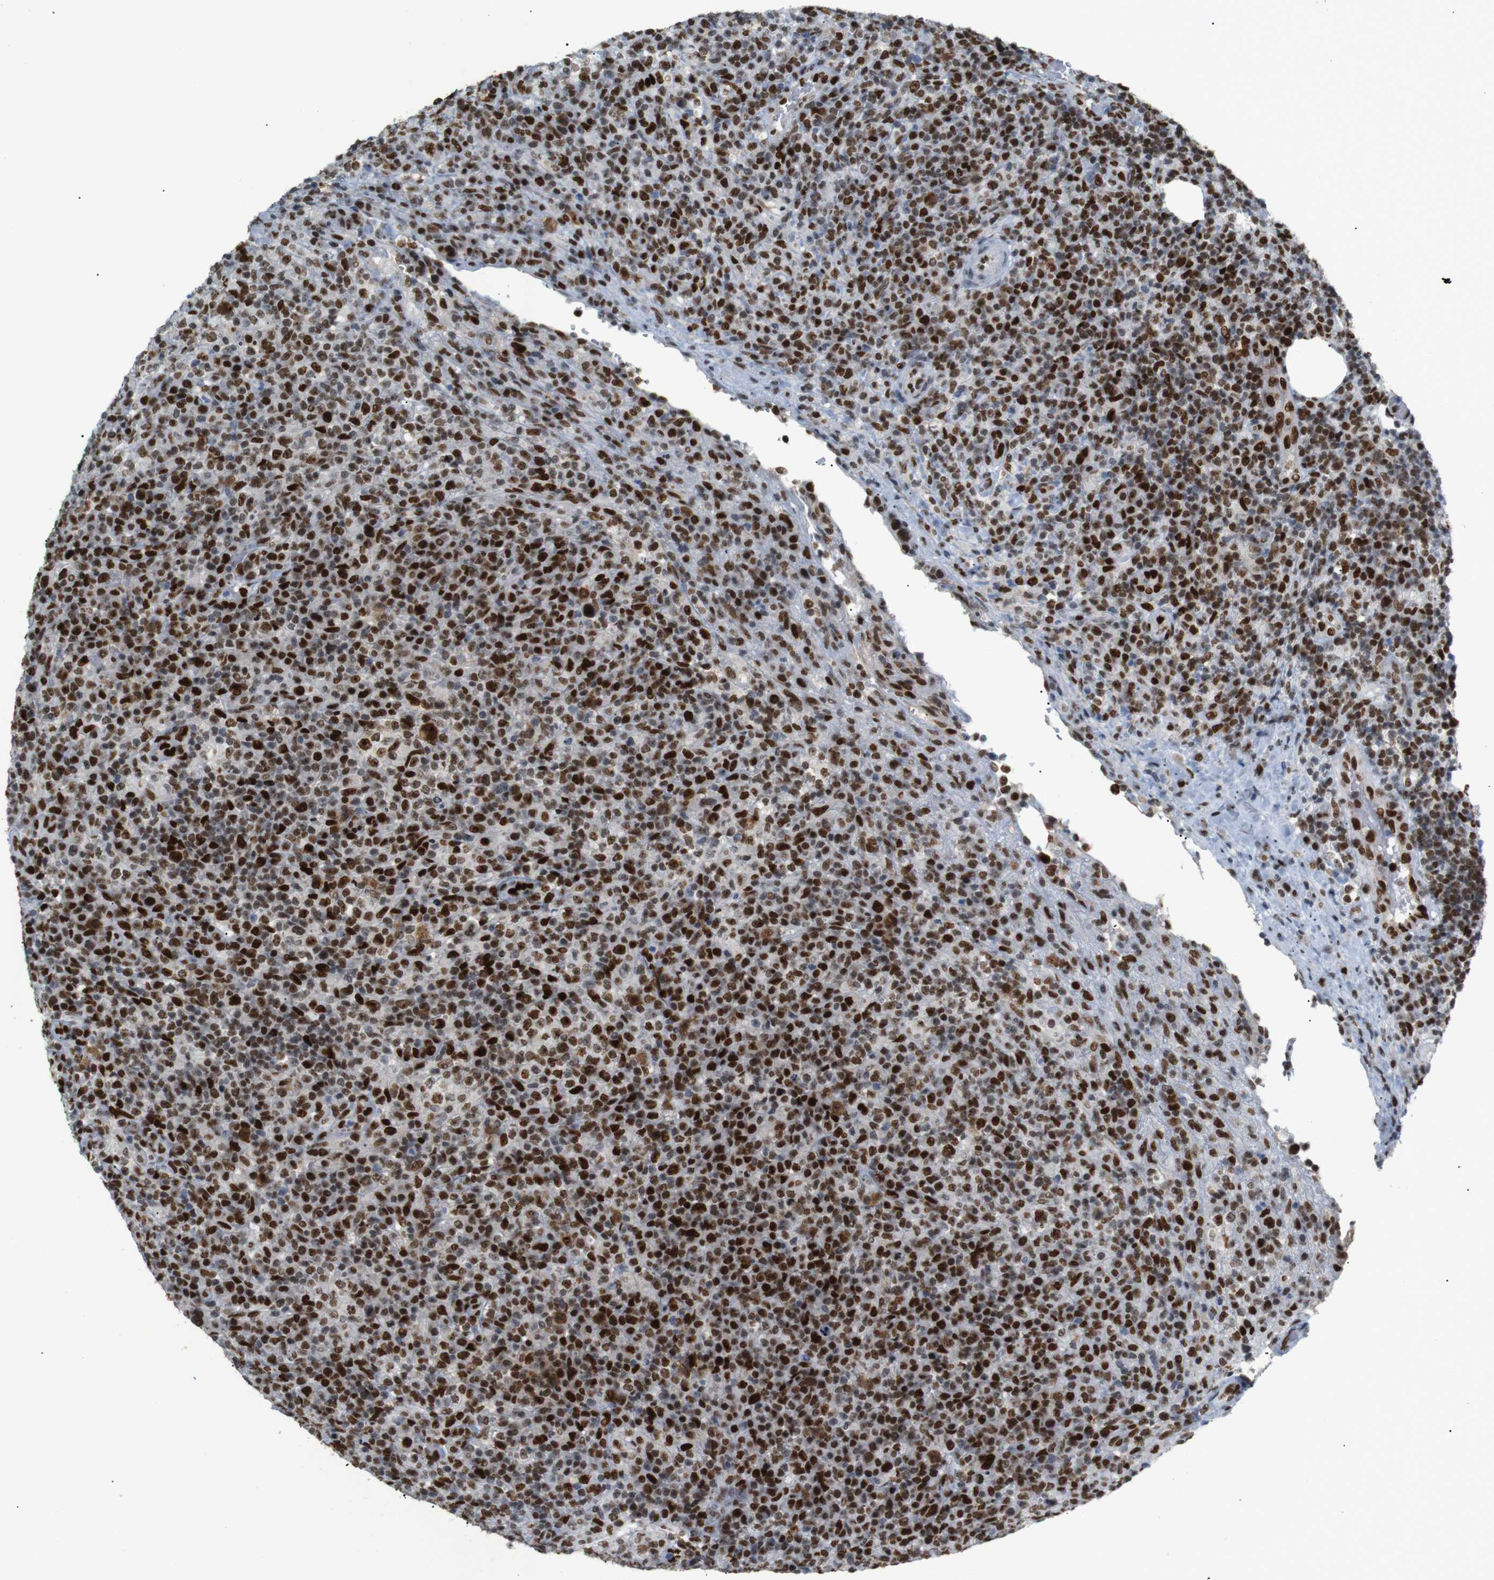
{"staining": {"intensity": "strong", "quantity": ">75%", "location": "nuclear"}, "tissue": "lymphoma", "cell_type": "Tumor cells", "image_type": "cancer", "snomed": [{"axis": "morphology", "description": "Malignant lymphoma, non-Hodgkin's type, High grade"}, {"axis": "topography", "description": "Lymph node"}], "caption": "Strong nuclear protein positivity is appreciated in about >75% of tumor cells in lymphoma.", "gene": "RIOX2", "patient": {"sex": "female", "age": 76}}